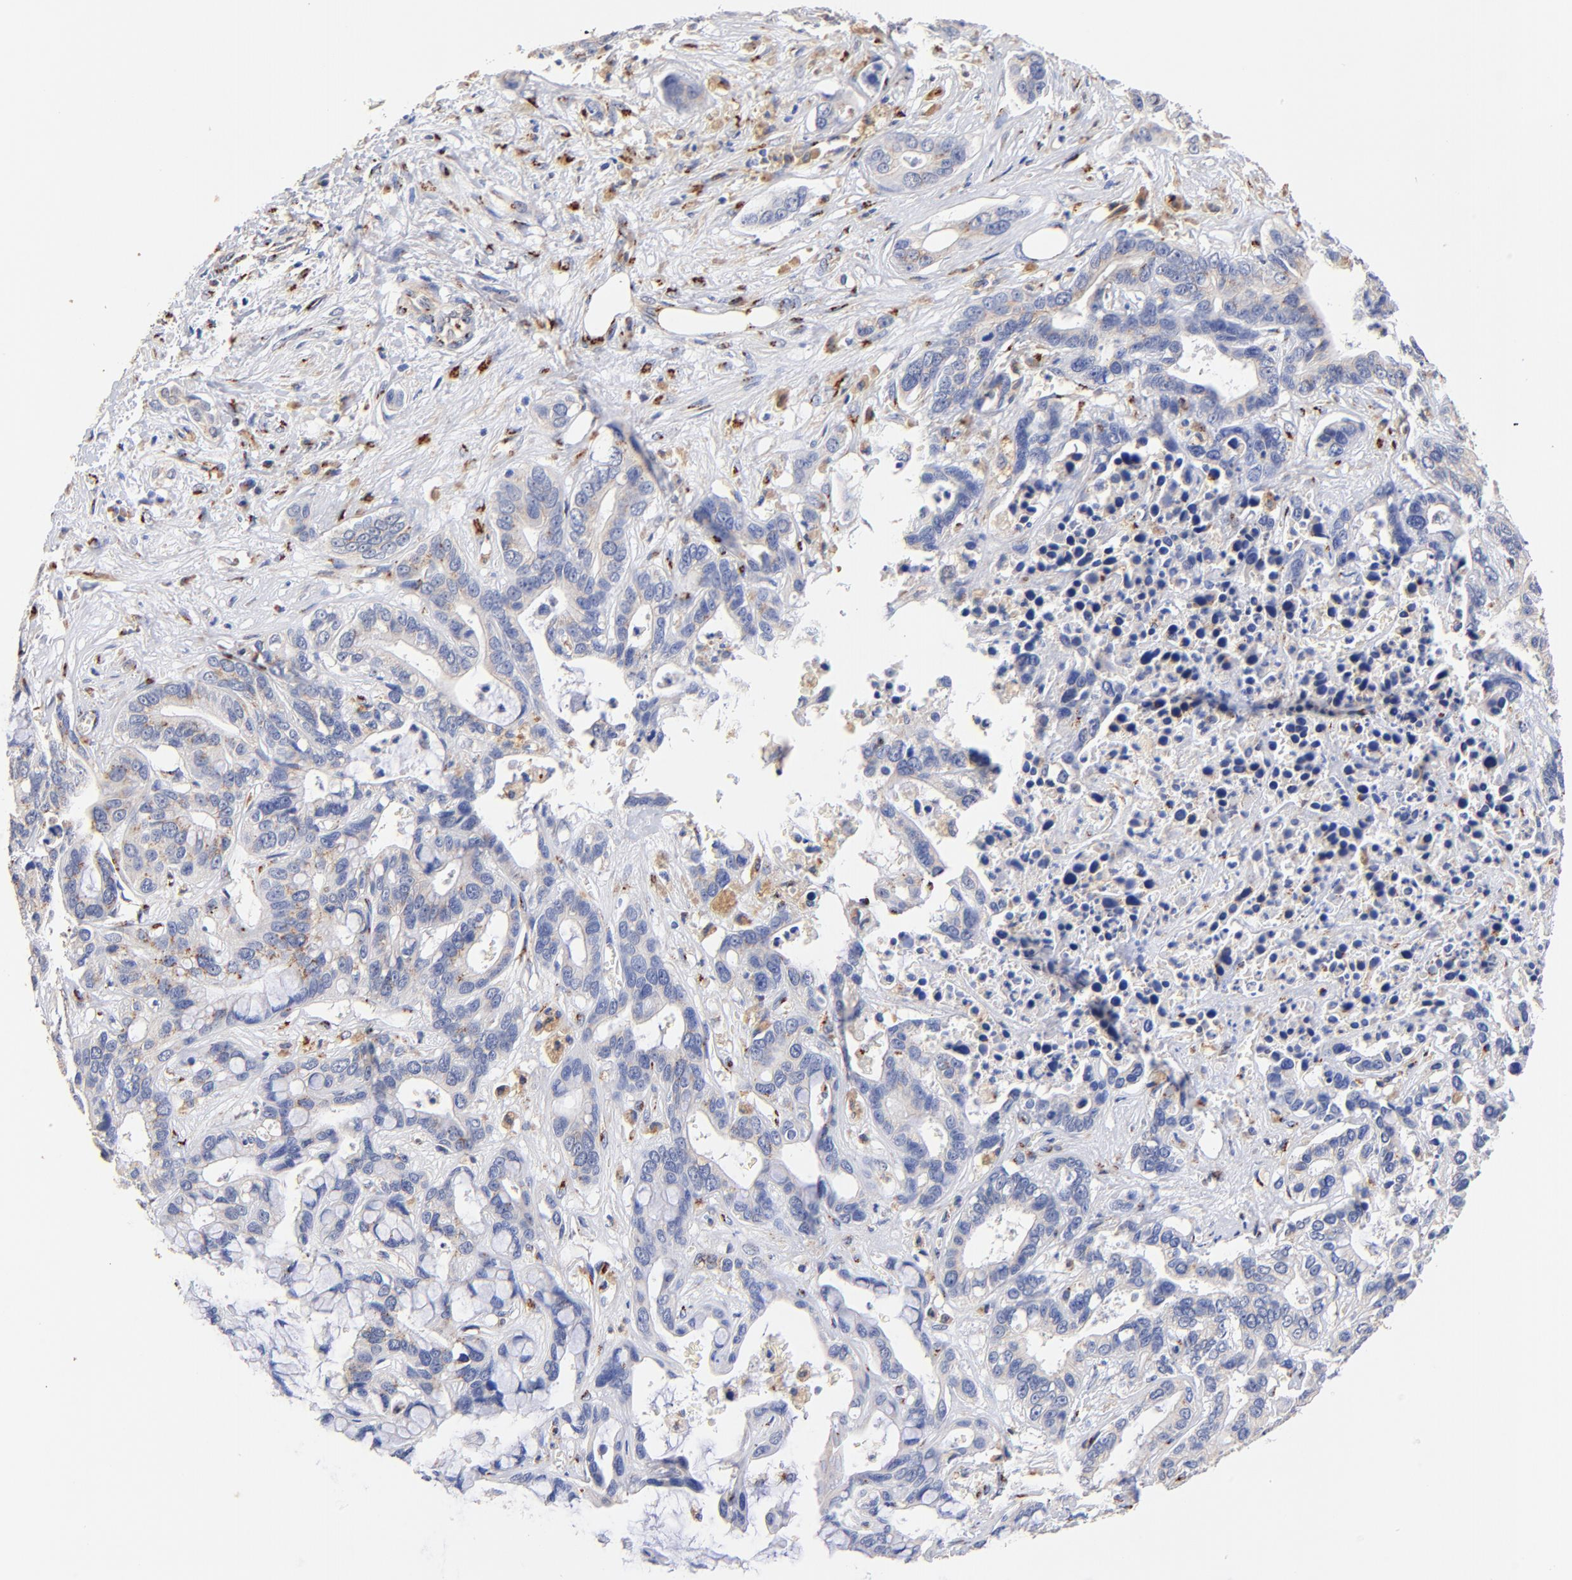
{"staining": {"intensity": "weak", "quantity": "<25%", "location": "cytoplasmic/membranous"}, "tissue": "liver cancer", "cell_type": "Tumor cells", "image_type": "cancer", "snomed": [{"axis": "morphology", "description": "Cholangiocarcinoma"}, {"axis": "topography", "description": "Liver"}], "caption": "Liver cancer (cholangiocarcinoma) was stained to show a protein in brown. There is no significant expression in tumor cells. Nuclei are stained in blue.", "gene": "FMNL3", "patient": {"sex": "female", "age": 65}}